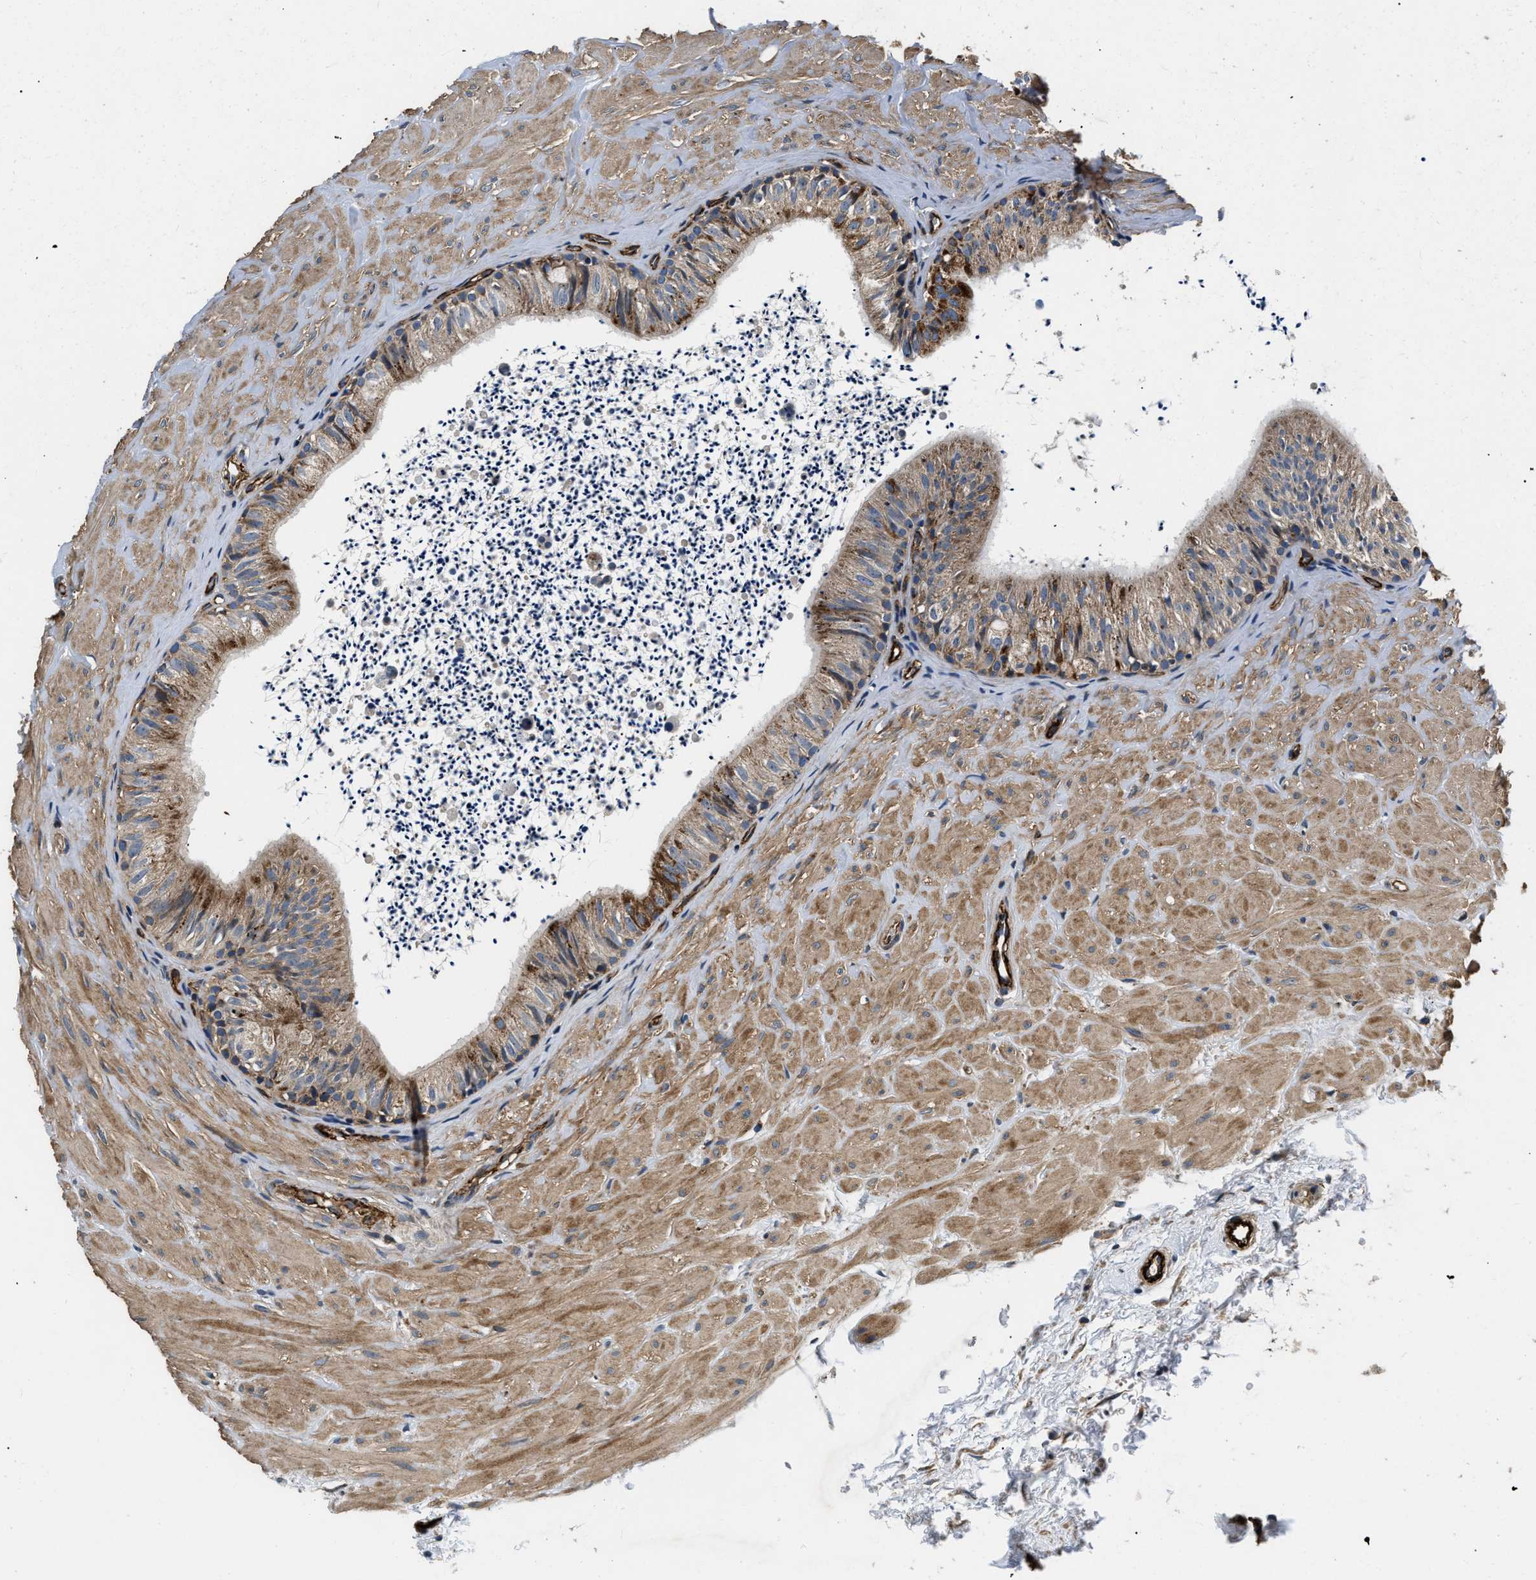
{"staining": {"intensity": "moderate", "quantity": ">75%", "location": "cytoplasmic/membranous"}, "tissue": "epididymis", "cell_type": "Glandular cells", "image_type": "normal", "snomed": [{"axis": "morphology", "description": "Normal tissue, NOS"}, {"axis": "topography", "description": "Epididymis"}], "caption": "This histopathology image displays immunohistochemistry (IHC) staining of benign epididymis, with medium moderate cytoplasmic/membranous staining in about >75% of glandular cells.", "gene": "NME6", "patient": {"sex": "male", "age": 56}}